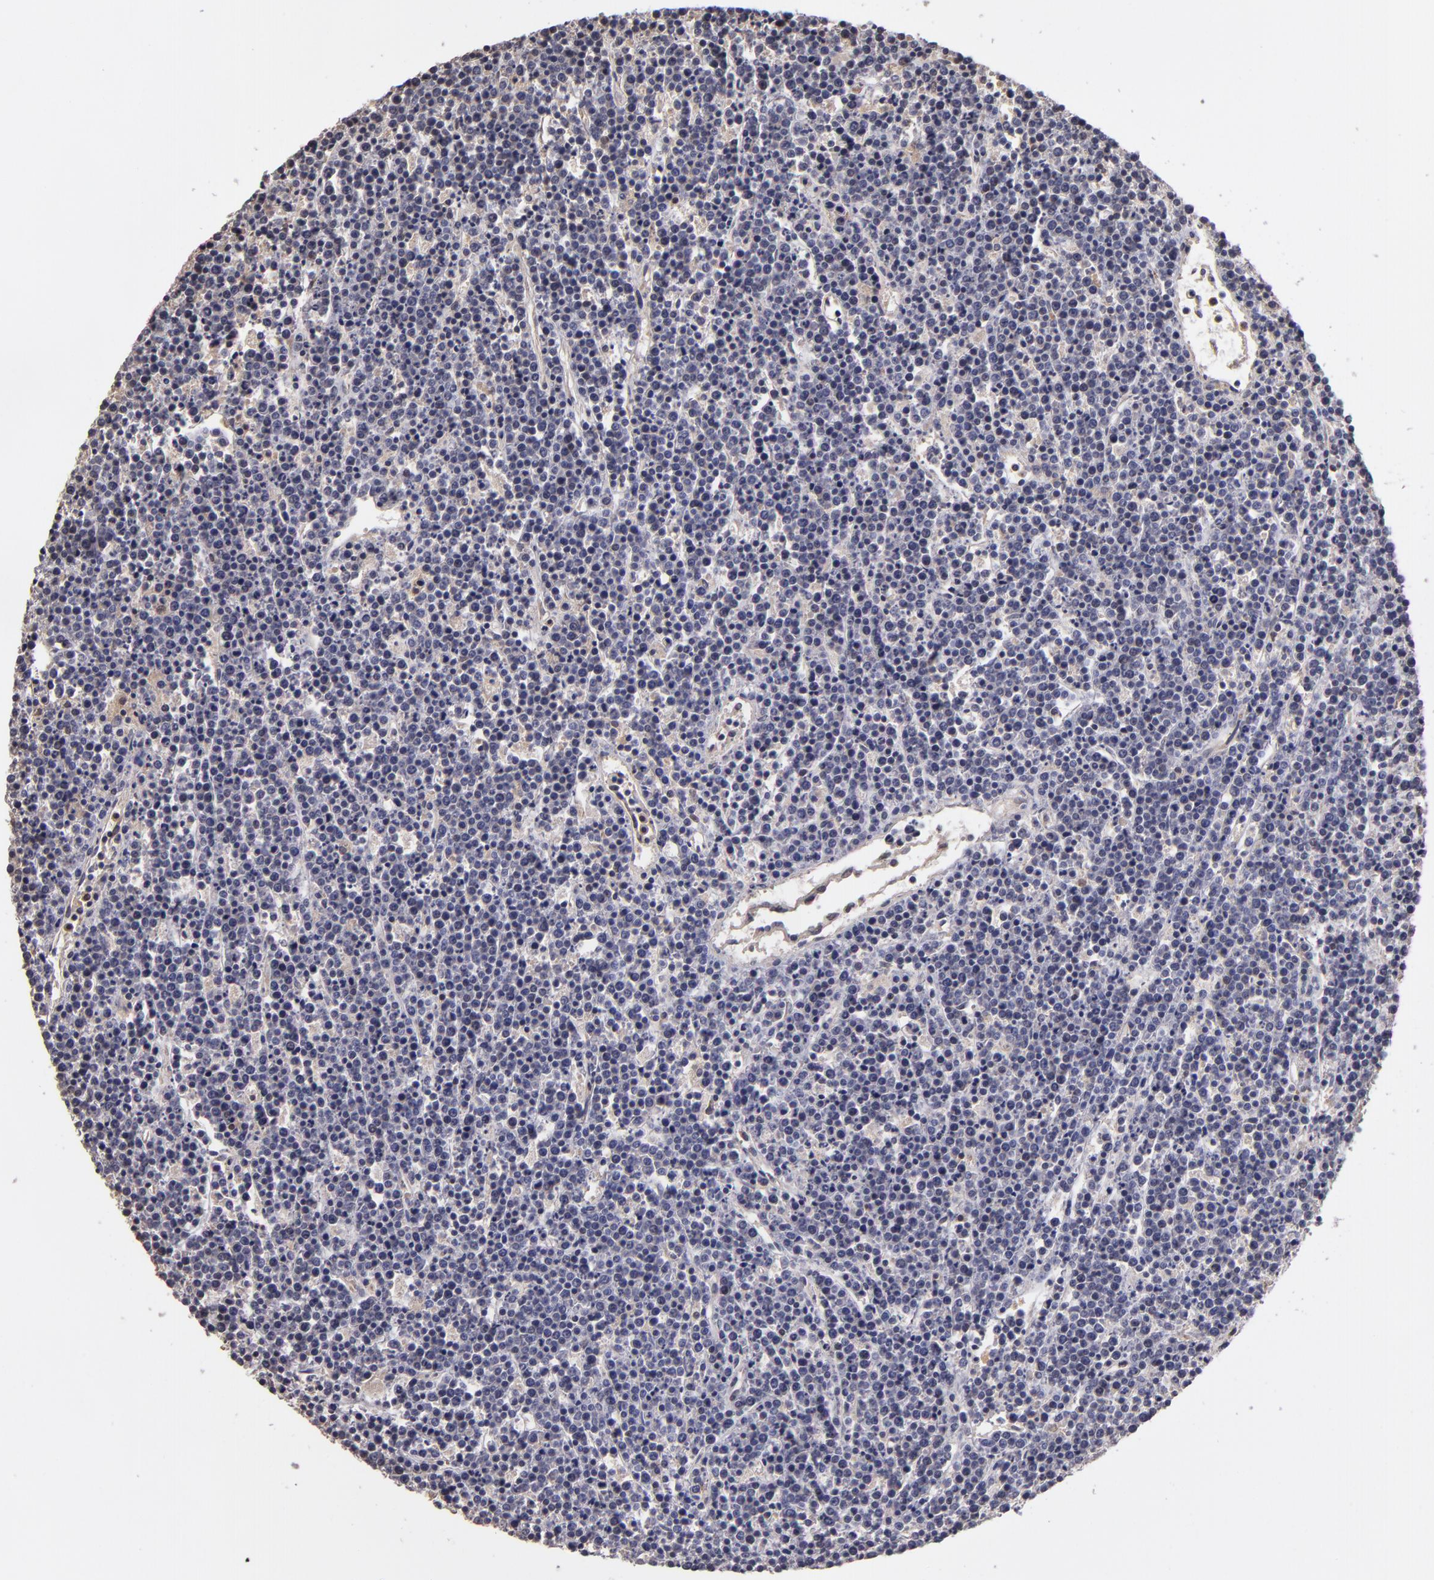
{"staining": {"intensity": "negative", "quantity": "none", "location": "none"}, "tissue": "lymphoma", "cell_type": "Tumor cells", "image_type": "cancer", "snomed": [{"axis": "morphology", "description": "Malignant lymphoma, non-Hodgkin's type, High grade"}, {"axis": "topography", "description": "Ovary"}], "caption": "This is an IHC photomicrograph of lymphoma. There is no positivity in tumor cells.", "gene": "CASP1", "patient": {"sex": "female", "age": 56}}